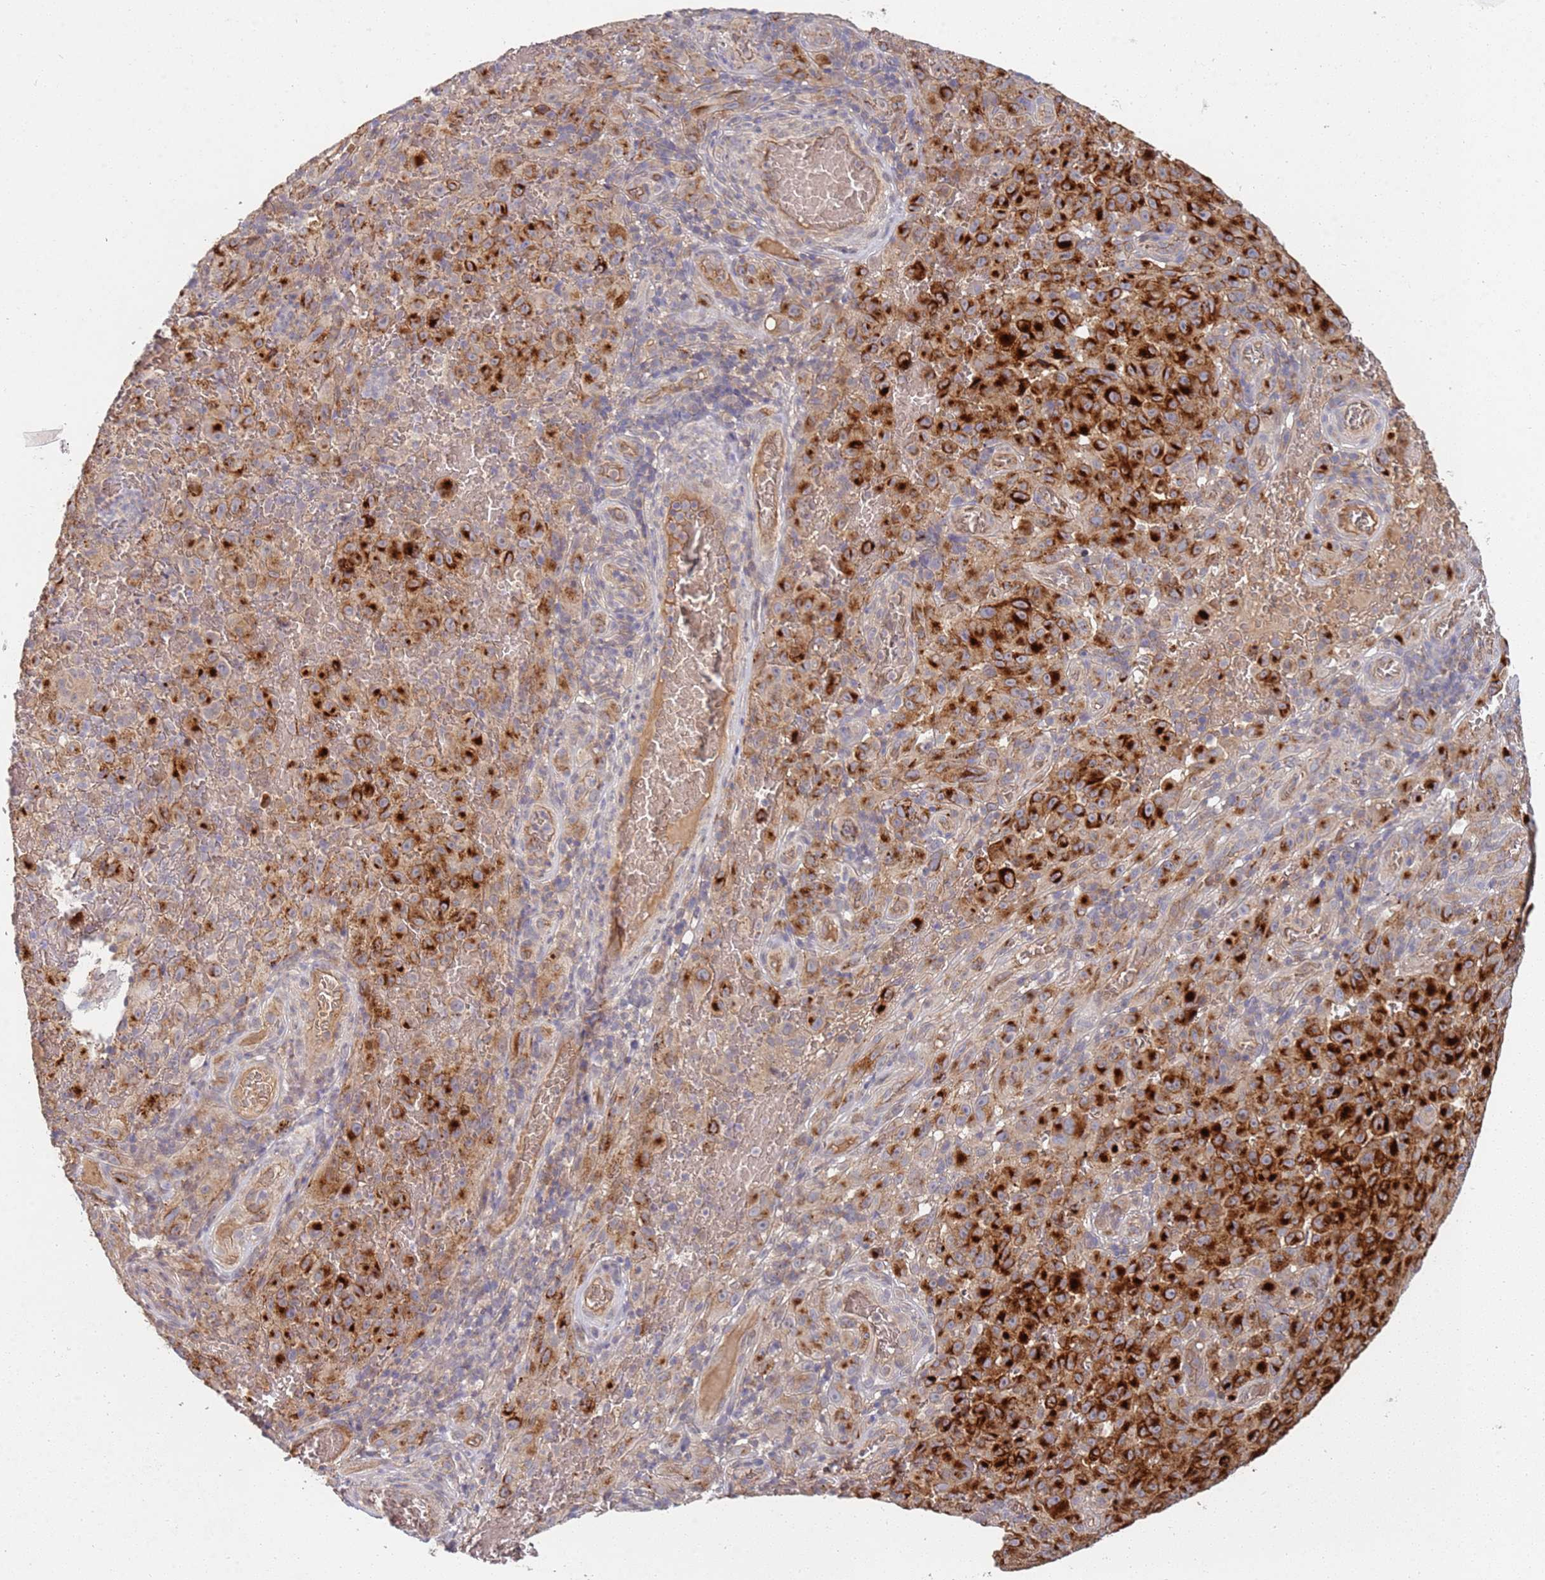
{"staining": {"intensity": "strong", "quantity": "25%-75%", "location": "cytoplasmic/membranous"}, "tissue": "melanoma", "cell_type": "Tumor cells", "image_type": "cancer", "snomed": [{"axis": "morphology", "description": "Malignant melanoma, NOS"}, {"axis": "topography", "description": "Skin"}], "caption": "This micrograph exhibits immunohistochemistry (IHC) staining of malignant melanoma, with high strong cytoplasmic/membranous positivity in about 25%-75% of tumor cells.", "gene": "ABCB6", "patient": {"sex": "female", "age": 82}}